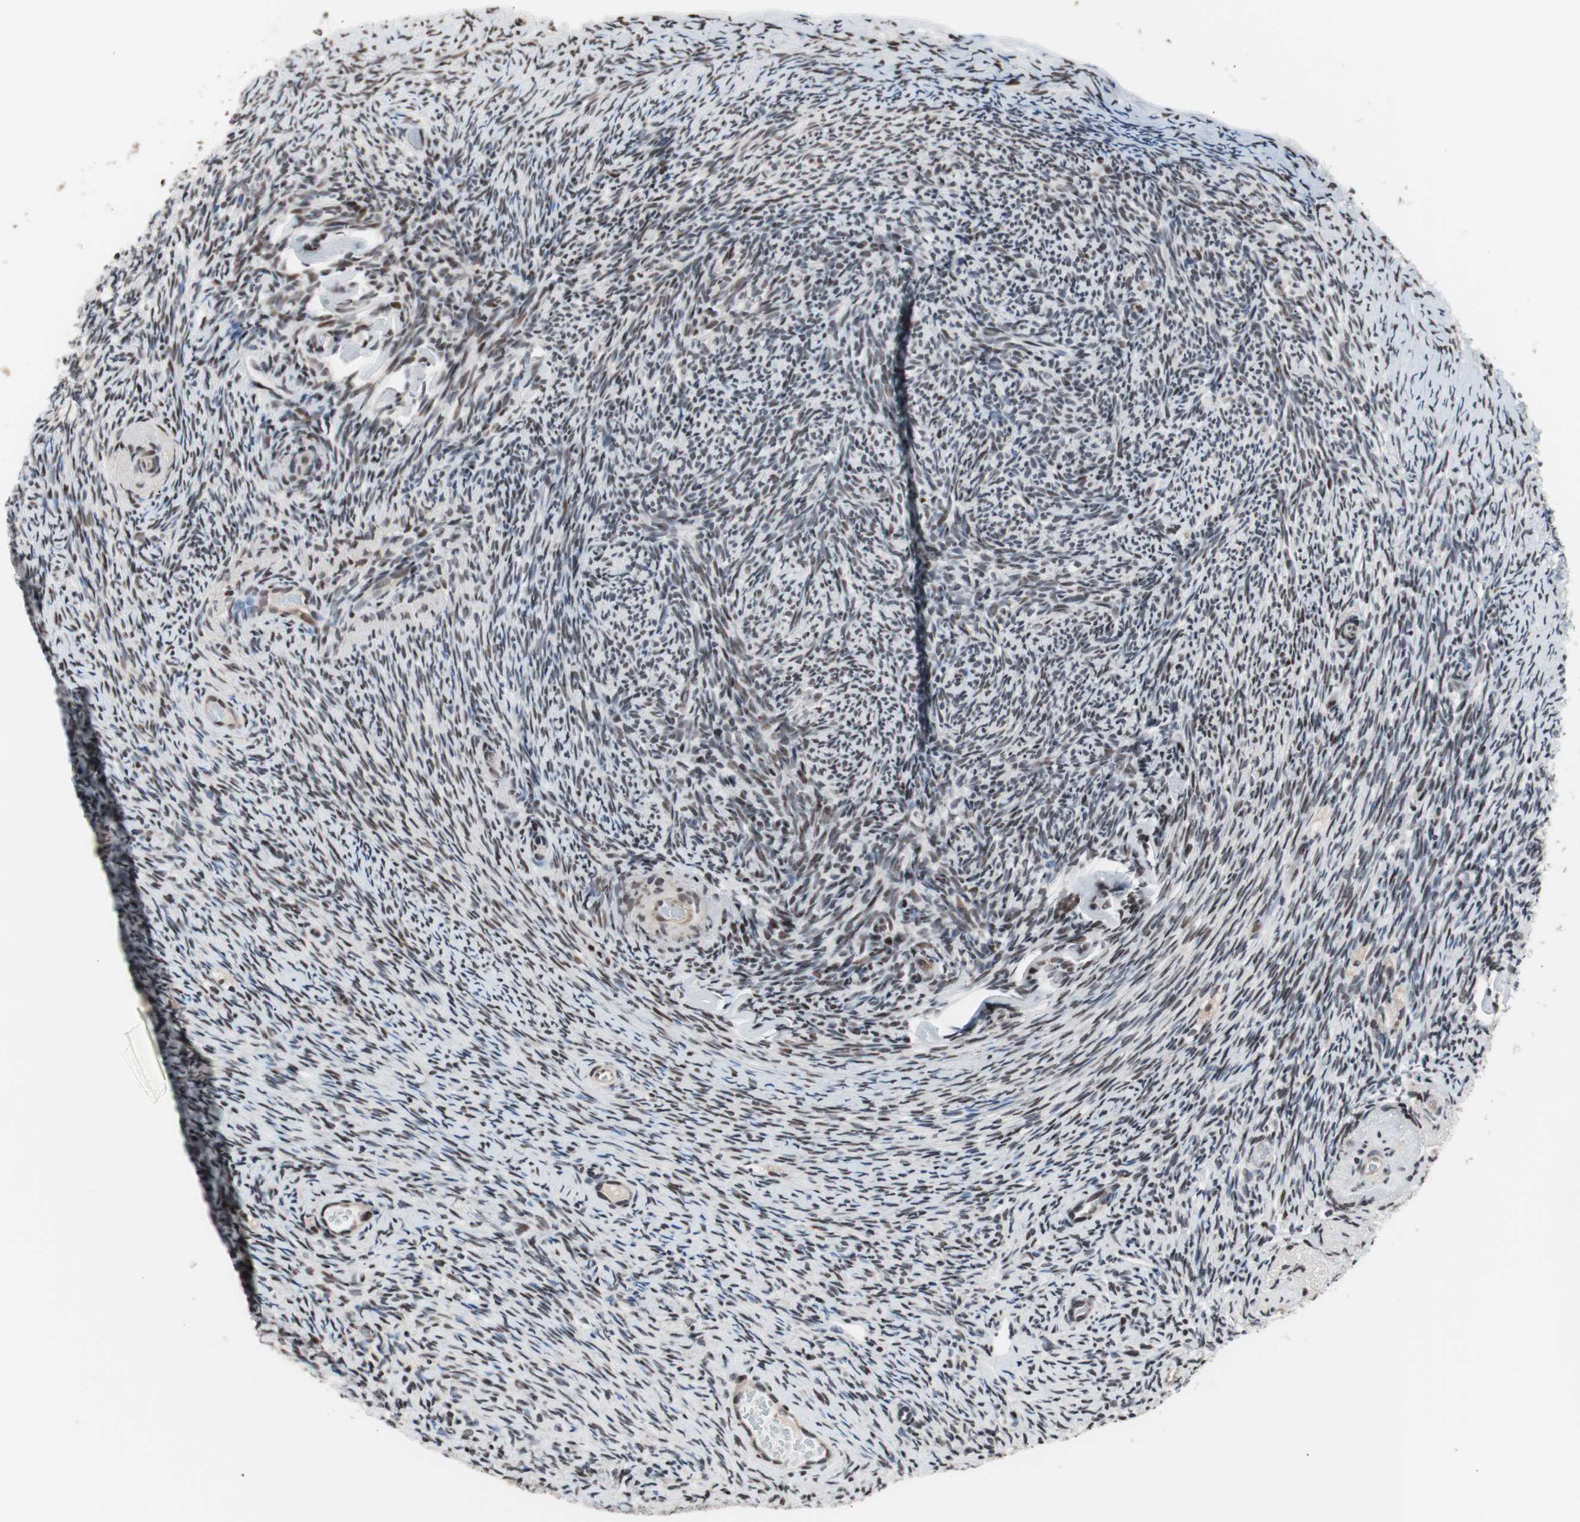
{"staining": {"intensity": "moderate", "quantity": ">75%", "location": "nuclear"}, "tissue": "ovary", "cell_type": "Ovarian stroma cells", "image_type": "normal", "snomed": [{"axis": "morphology", "description": "Normal tissue, NOS"}, {"axis": "topography", "description": "Ovary"}], "caption": "This is an image of IHC staining of benign ovary, which shows moderate positivity in the nuclear of ovarian stroma cells.", "gene": "POGZ", "patient": {"sex": "female", "age": 60}}